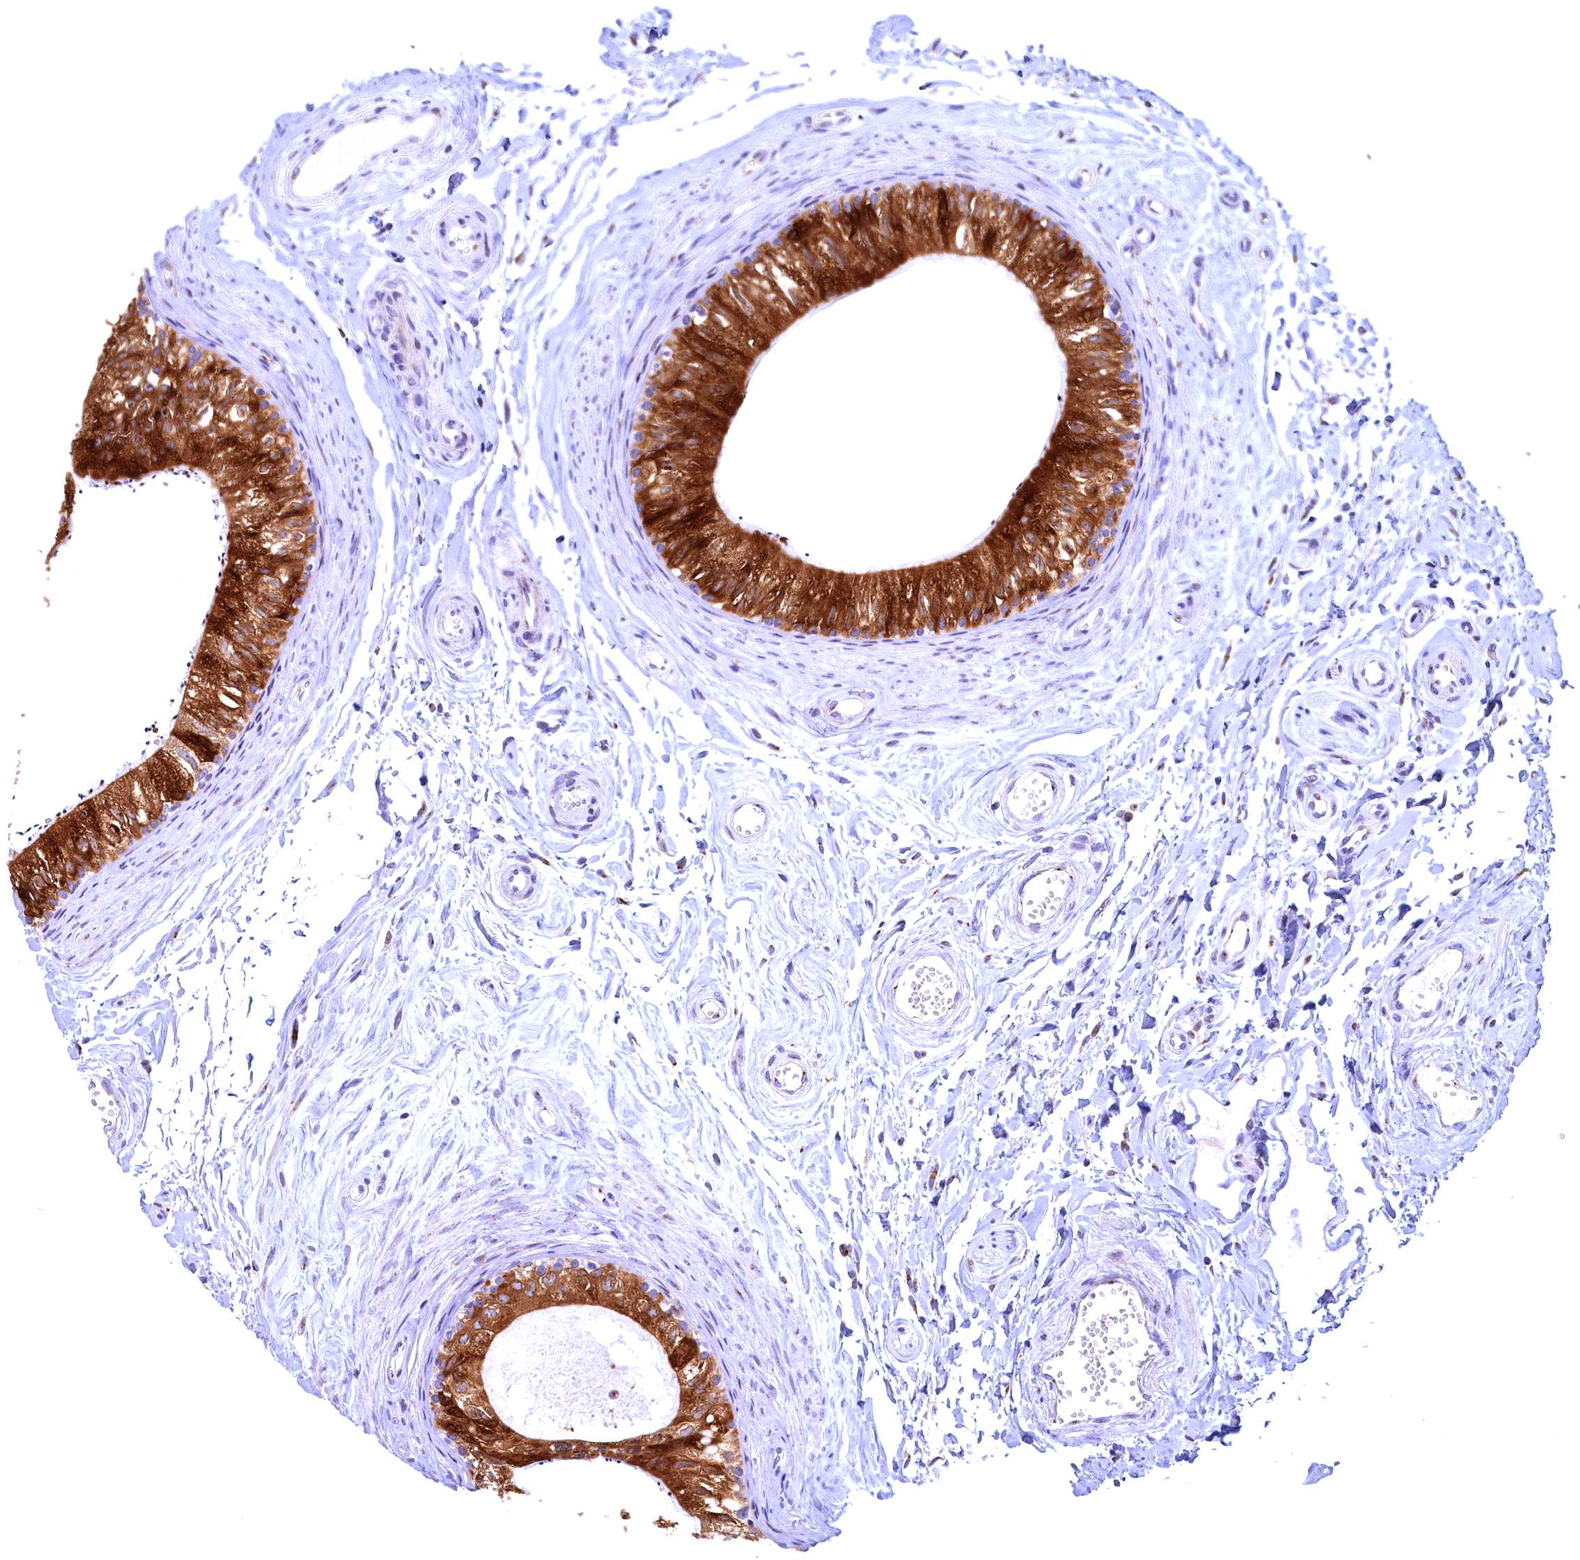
{"staining": {"intensity": "strong", "quantity": ">75%", "location": "cytoplasmic/membranous"}, "tissue": "epididymis", "cell_type": "Glandular cells", "image_type": "normal", "snomed": [{"axis": "morphology", "description": "Normal tissue, NOS"}, {"axis": "topography", "description": "Epididymis"}], "caption": "Human epididymis stained with a brown dye exhibits strong cytoplasmic/membranous positive positivity in about >75% of glandular cells.", "gene": "BLVRB", "patient": {"sex": "male", "age": 56}}